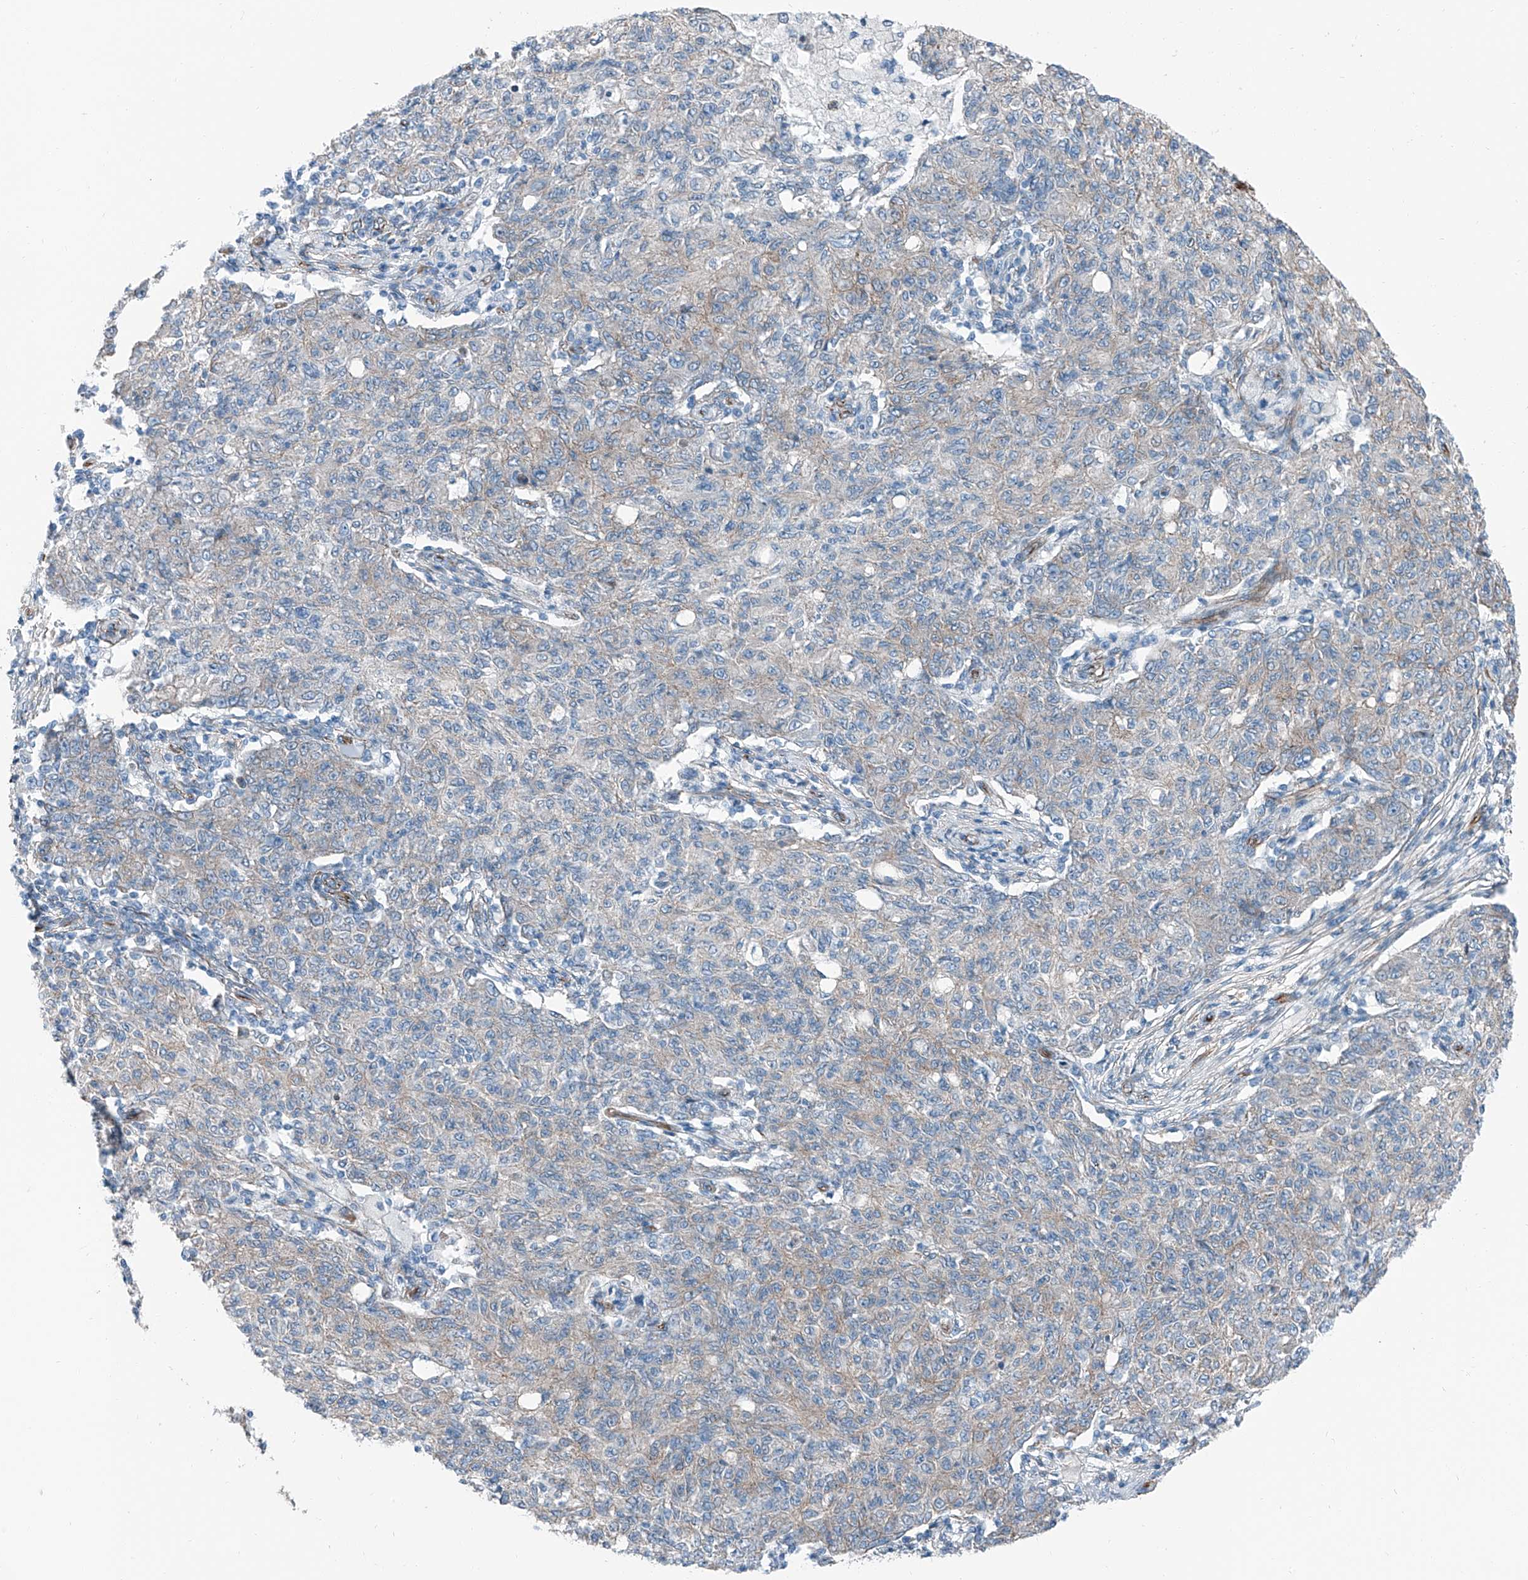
{"staining": {"intensity": "negative", "quantity": "none", "location": "none"}, "tissue": "ovarian cancer", "cell_type": "Tumor cells", "image_type": "cancer", "snomed": [{"axis": "morphology", "description": "Carcinoma, endometroid"}, {"axis": "topography", "description": "Ovary"}], "caption": "IHC image of neoplastic tissue: human ovarian endometroid carcinoma stained with DAB (3,3'-diaminobenzidine) displays no significant protein staining in tumor cells.", "gene": "THEMIS2", "patient": {"sex": "female", "age": 42}}